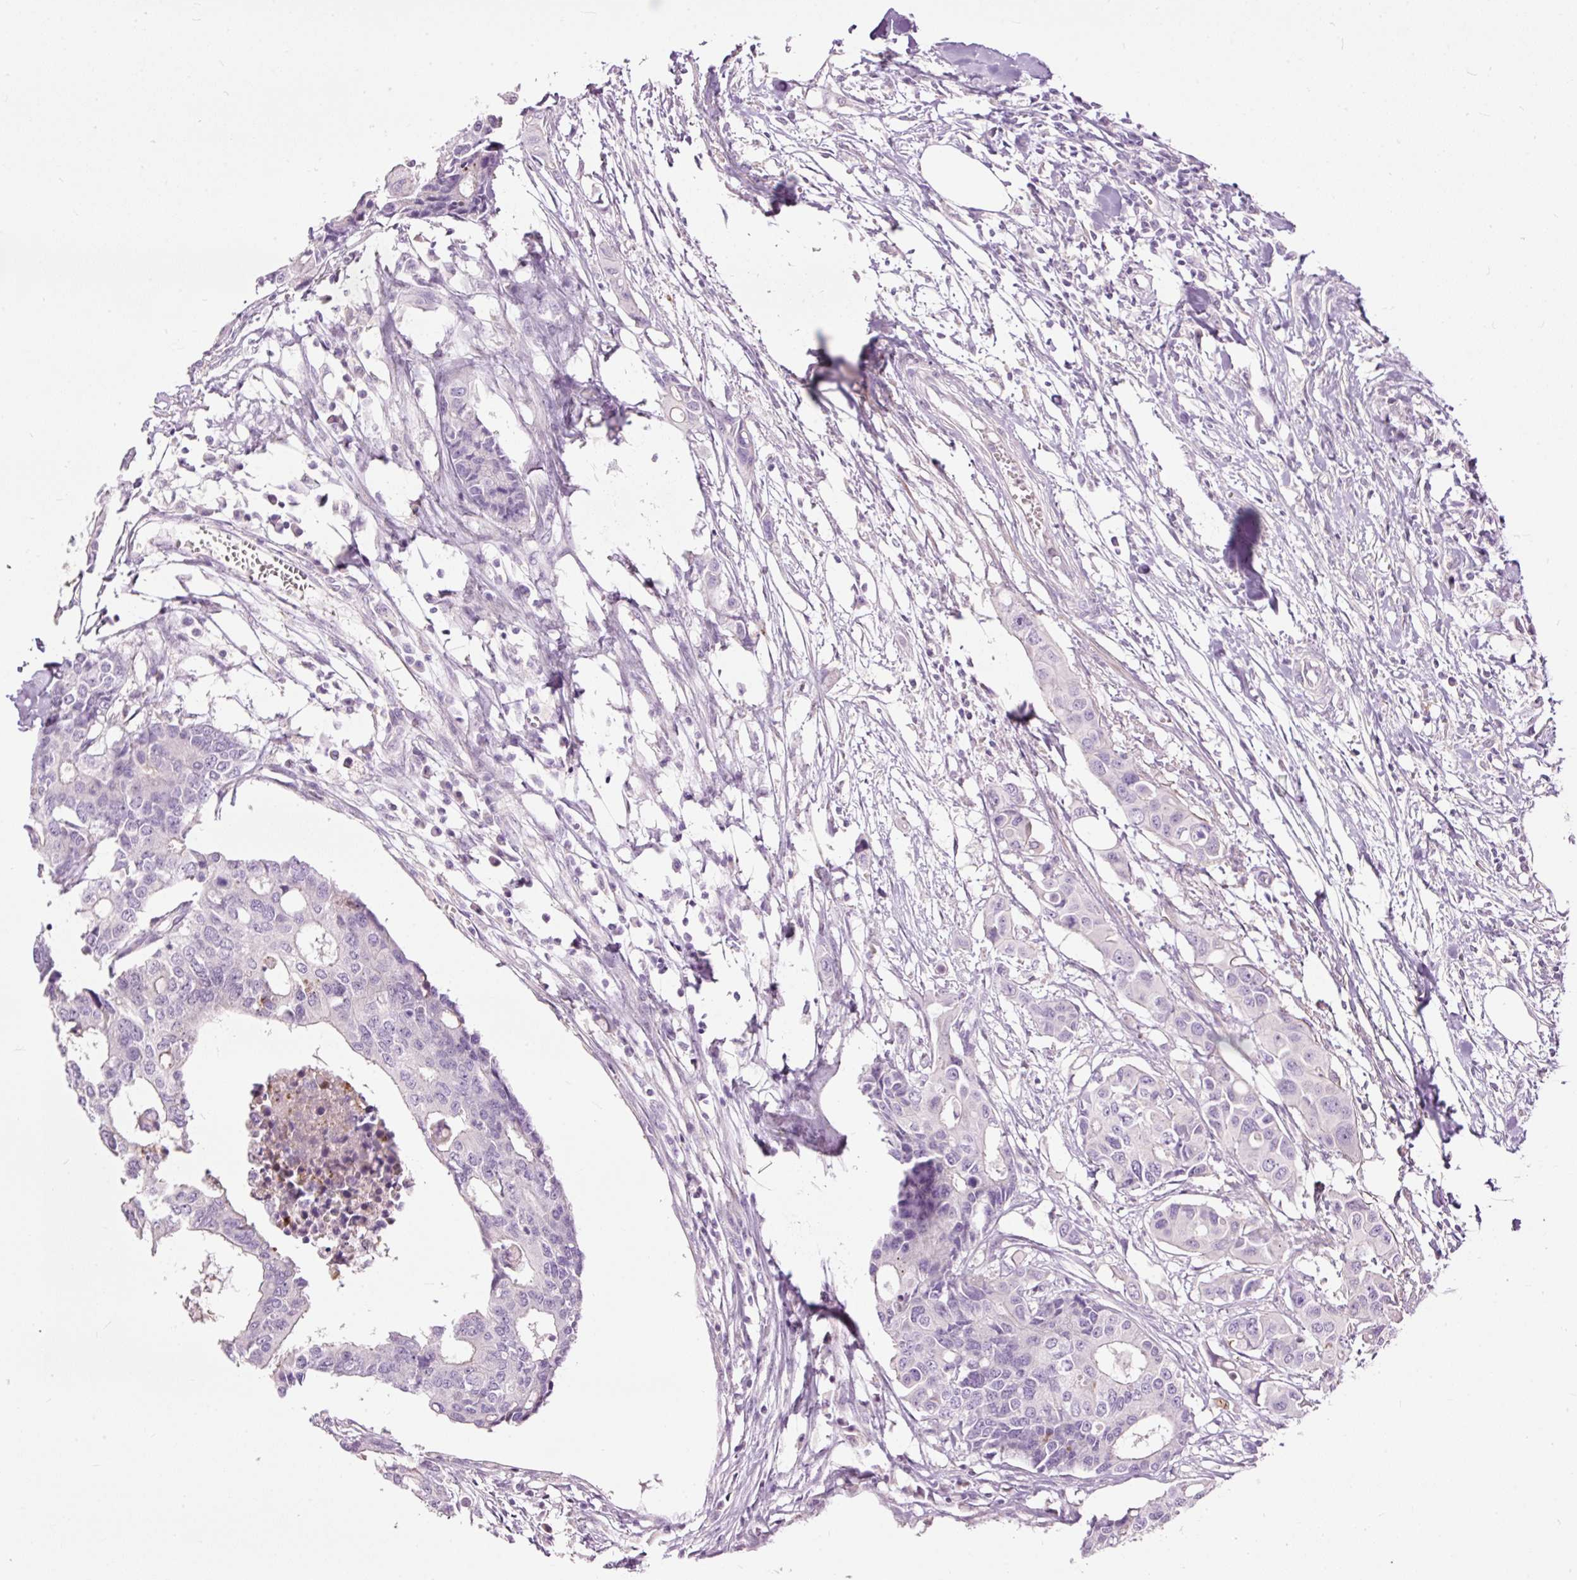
{"staining": {"intensity": "negative", "quantity": "none", "location": "none"}, "tissue": "colorectal cancer", "cell_type": "Tumor cells", "image_type": "cancer", "snomed": [{"axis": "morphology", "description": "Adenocarcinoma, NOS"}, {"axis": "topography", "description": "Colon"}], "caption": "There is no significant expression in tumor cells of colorectal cancer. The staining is performed using DAB (3,3'-diaminobenzidine) brown chromogen with nuclei counter-stained in using hematoxylin.", "gene": "FCRL4", "patient": {"sex": "male", "age": 77}}